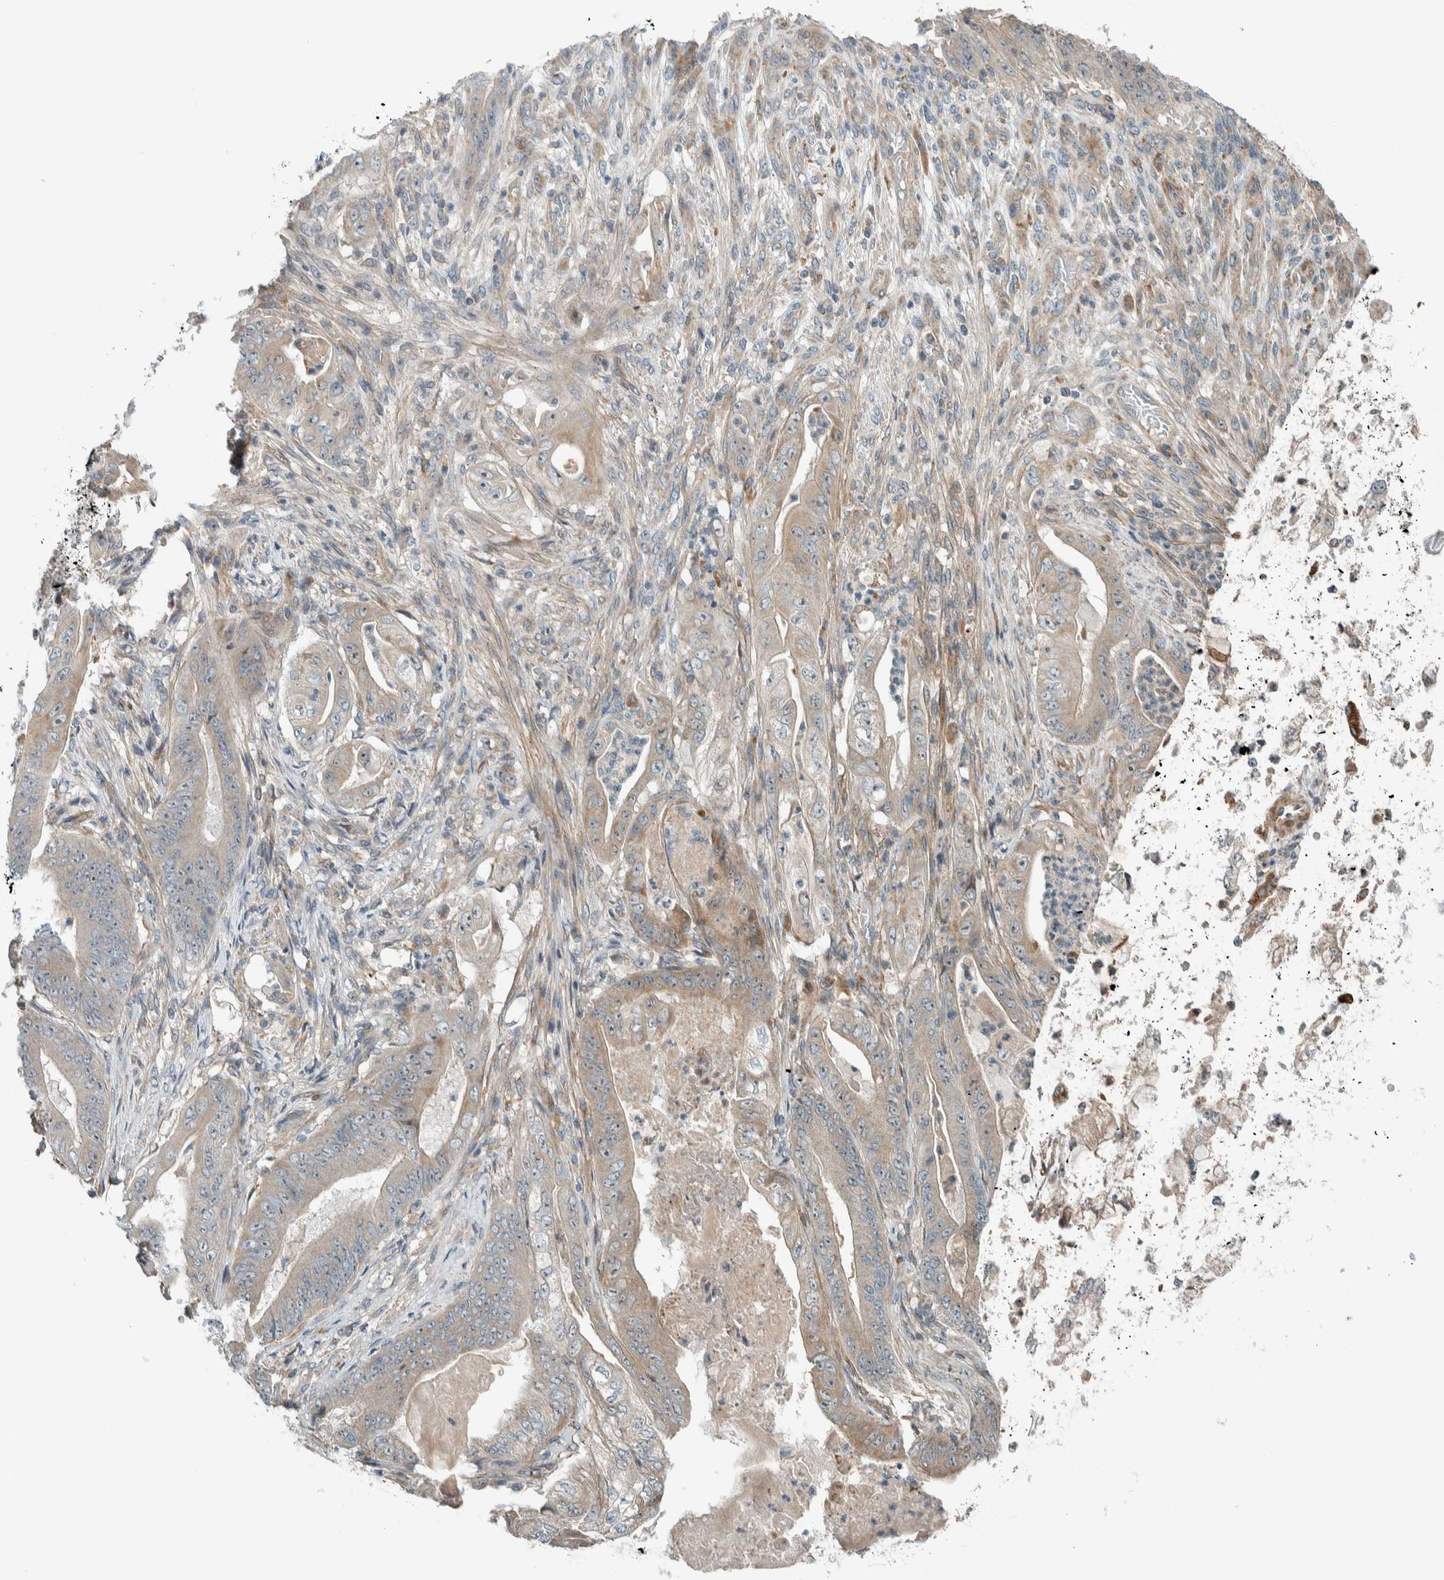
{"staining": {"intensity": "weak", "quantity": ">75%", "location": "cytoplasmic/membranous"}, "tissue": "stomach cancer", "cell_type": "Tumor cells", "image_type": "cancer", "snomed": [{"axis": "morphology", "description": "Normal tissue, NOS"}, {"axis": "morphology", "description": "Adenocarcinoma, NOS"}, {"axis": "topography", "description": "Stomach"}], "caption": "DAB immunohistochemical staining of human stomach adenocarcinoma shows weak cytoplasmic/membranous protein expression in about >75% of tumor cells.", "gene": "SLFN12L", "patient": {"sex": "male", "age": 62}}